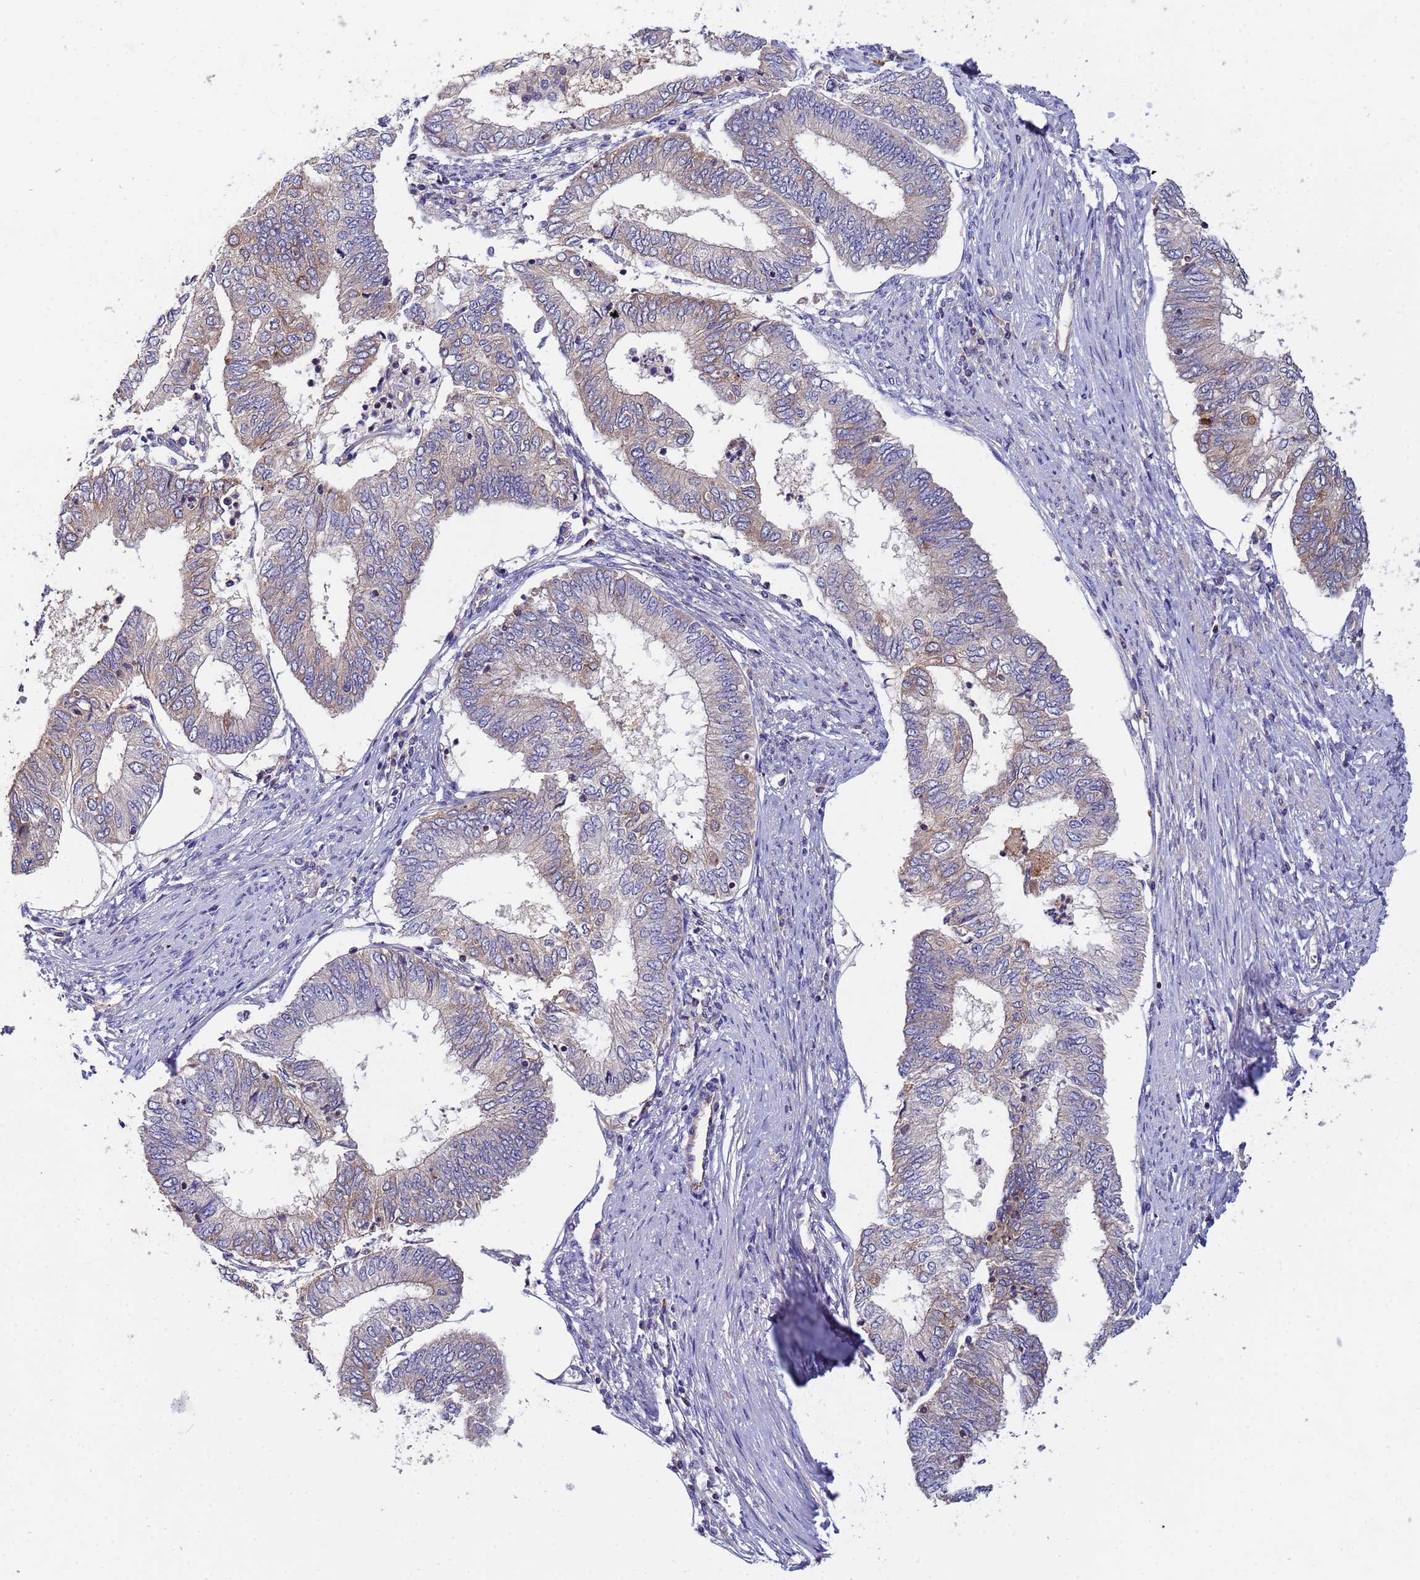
{"staining": {"intensity": "weak", "quantity": "<25%", "location": "cytoplasmic/membranous"}, "tissue": "endometrial cancer", "cell_type": "Tumor cells", "image_type": "cancer", "snomed": [{"axis": "morphology", "description": "Adenocarcinoma, NOS"}, {"axis": "topography", "description": "Endometrium"}], "caption": "Endometrial cancer was stained to show a protein in brown. There is no significant positivity in tumor cells.", "gene": "CDC34", "patient": {"sex": "female", "age": 68}}